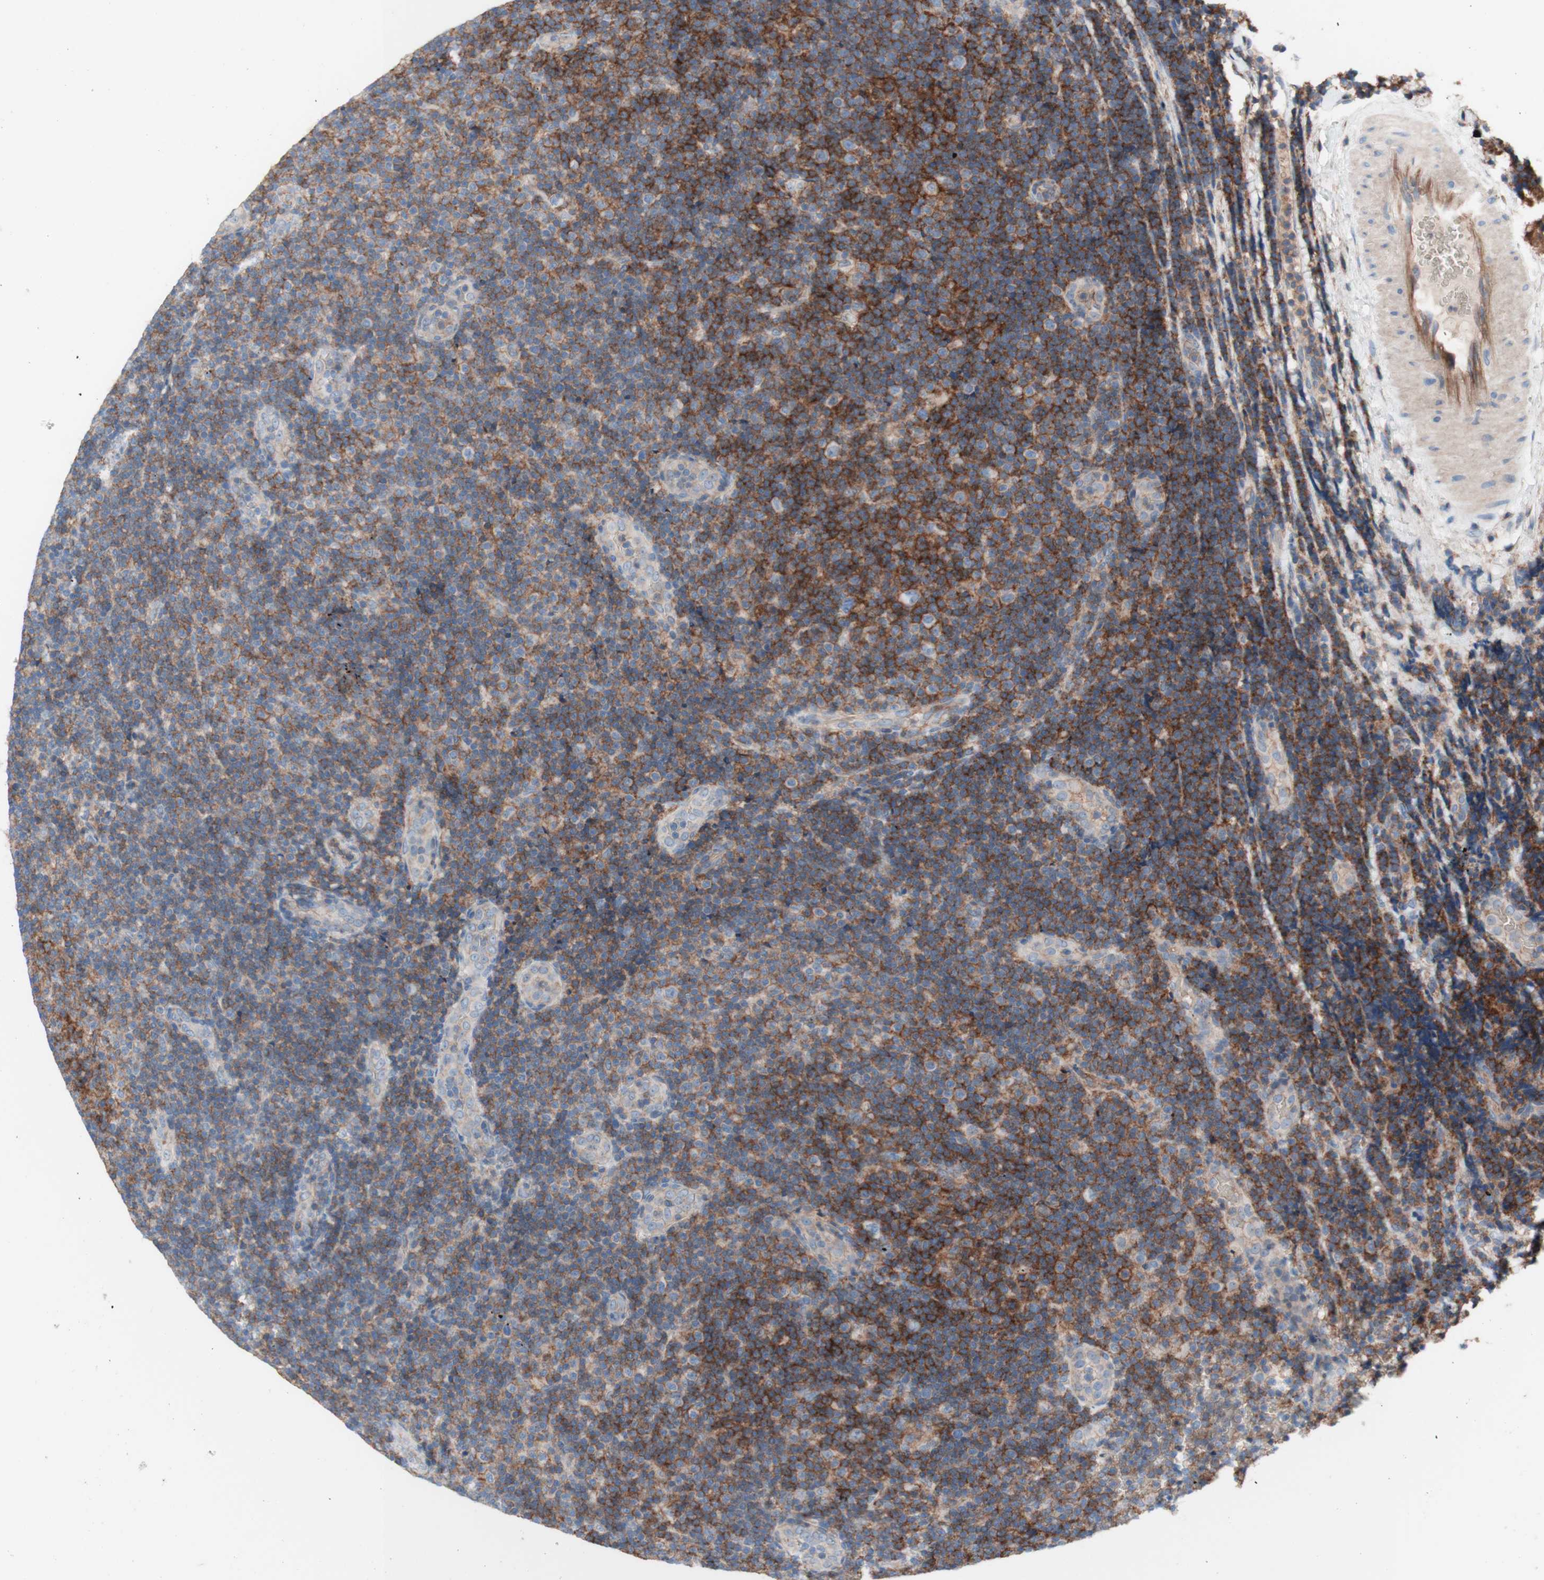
{"staining": {"intensity": "moderate", "quantity": "25%-75%", "location": "cytoplasmic/membranous"}, "tissue": "lymphoma", "cell_type": "Tumor cells", "image_type": "cancer", "snomed": [{"axis": "morphology", "description": "Malignant lymphoma, non-Hodgkin's type, Low grade"}, {"axis": "topography", "description": "Lymph node"}], "caption": "Brown immunohistochemical staining in lymphoma demonstrates moderate cytoplasmic/membranous staining in about 25%-75% of tumor cells. The staining is performed using DAB (3,3'-diaminobenzidine) brown chromogen to label protein expression. The nuclei are counter-stained blue using hematoxylin.", "gene": "CD46", "patient": {"sex": "male", "age": 83}}